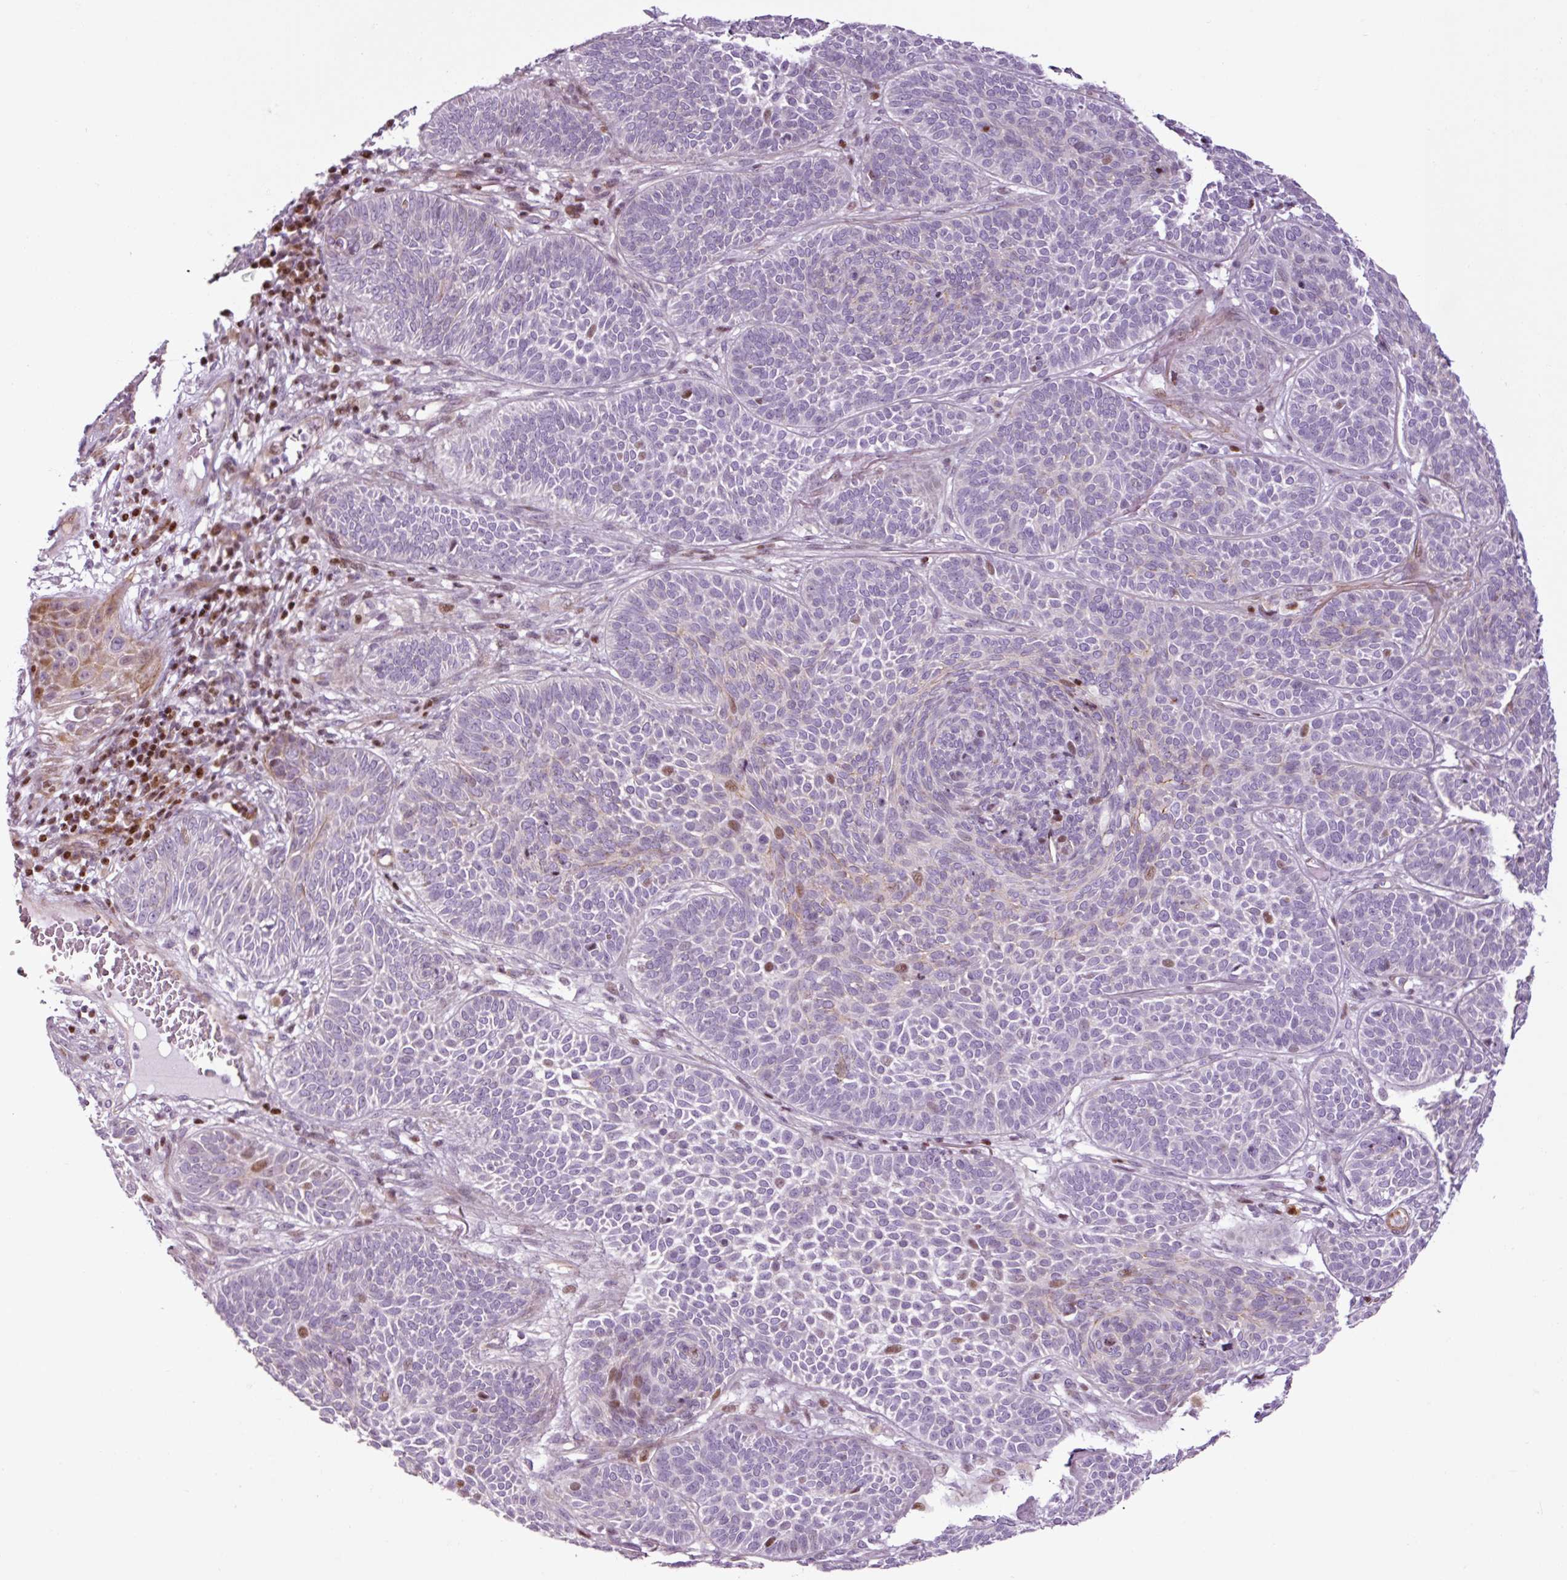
{"staining": {"intensity": "moderate", "quantity": "<25%", "location": "nuclear"}, "tissue": "skin cancer", "cell_type": "Tumor cells", "image_type": "cancer", "snomed": [{"axis": "morphology", "description": "Basal cell carcinoma"}, {"axis": "topography", "description": "Skin"}], "caption": "IHC of skin cancer (basal cell carcinoma) demonstrates low levels of moderate nuclear positivity in approximately <25% of tumor cells. The staining is performed using DAB (3,3'-diaminobenzidine) brown chromogen to label protein expression. The nuclei are counter-stained blue using hematoxylin.", "gene": "ANKRD20A1", "patient": {"sex": "male", "age": 85}}